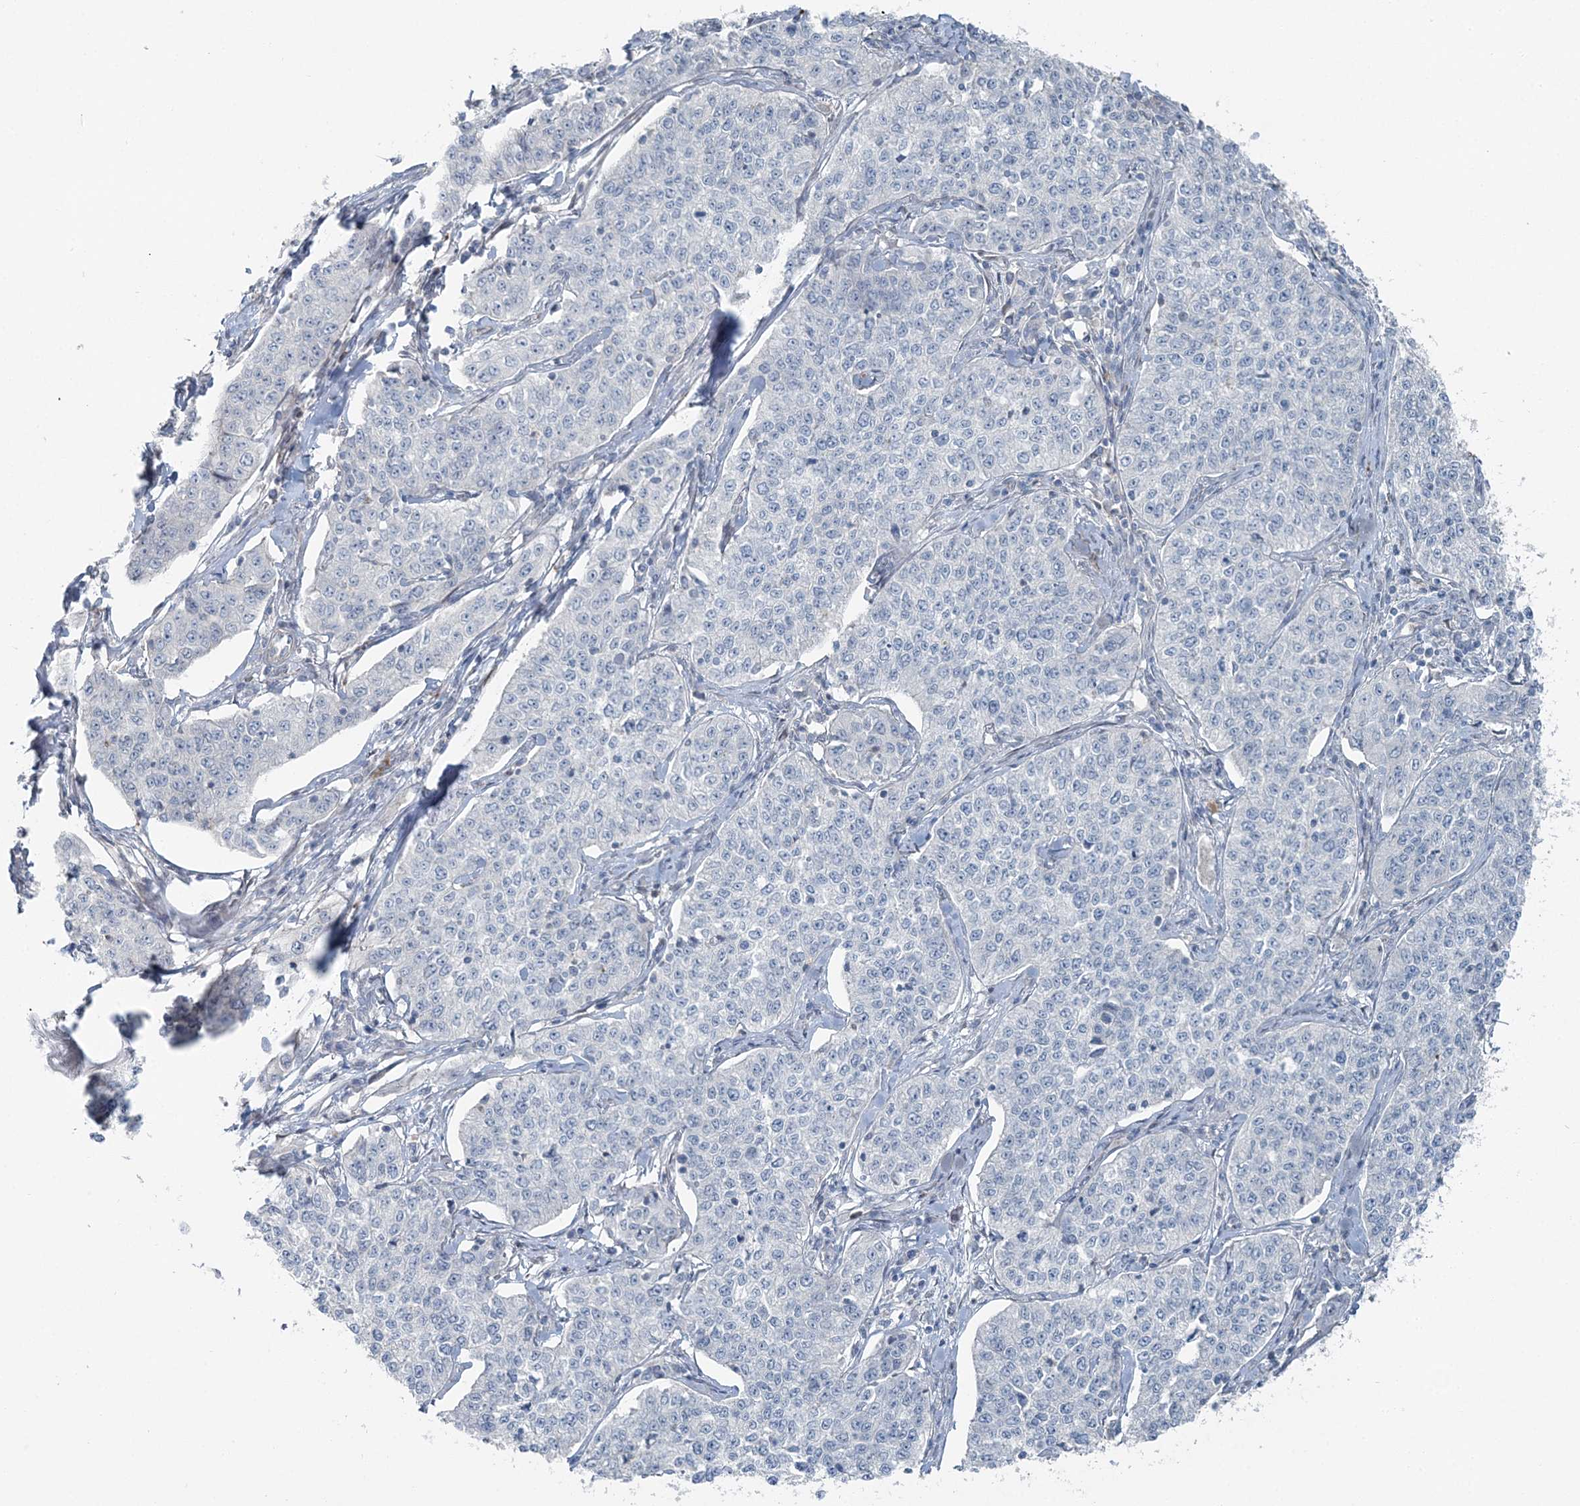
{"staining": {"intensity": "negative", "quantity": "none", "location": "none"}, "tissue": "cervical cancer", "cell_type": "Tumor cells", "image_type": "cancer", "snomed": [{"axis": "morphology", "description": "Squamous cell carcinoma, NOS"}, {"axis": "topography", "description": "Cervix"}], "caption": "An IHC image of cervical squamous cell carcinoma is shown. There is no staining in tumor cells of cervical squamous cell carcinoma. The staining was performed using DAB to visualize the protein expression in brown, while the nuclei were stained in blue with hematoxylin (Magnification: 20x).", "gene": "FBXL17", "patient": {"sex": "female", "age": 35}}